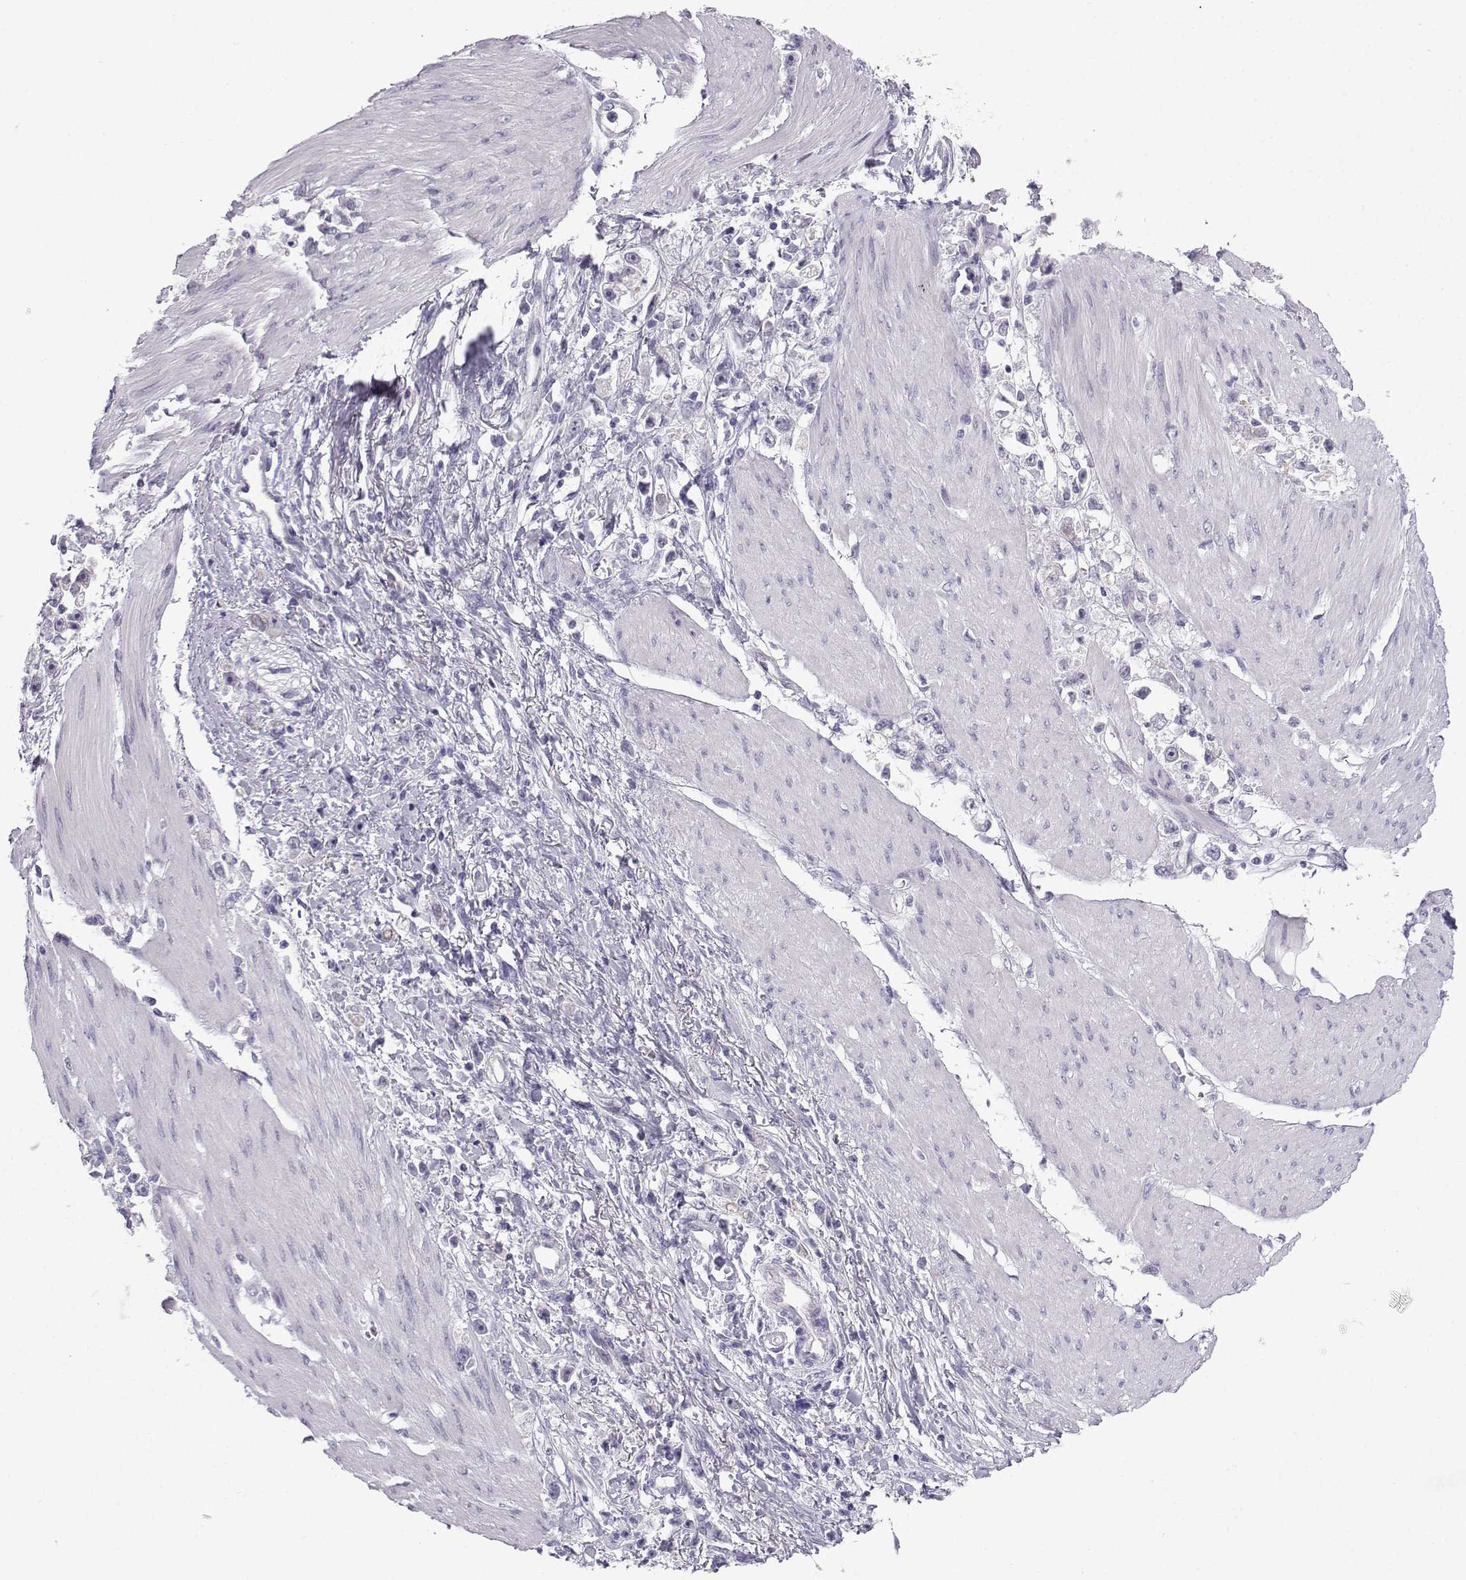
{"staining": {"intensity": "negative", "quantity": "none", "location": "none"}, "tissue": "stomach cancer", "cell_type": "Tumor cells", "image_type": "cancer", "snomed": [{"axis": "morphology", "description": "Adenocarcinoma, NOS"}, {"axis": "topography", "description": "Stomach"}], "caption": "Protein analysis of stomach adenocarcinoma reveals no significant expression in tumor cells.", "gene": "CFAP53", "patient": {"sex": "female", "age": 59}}